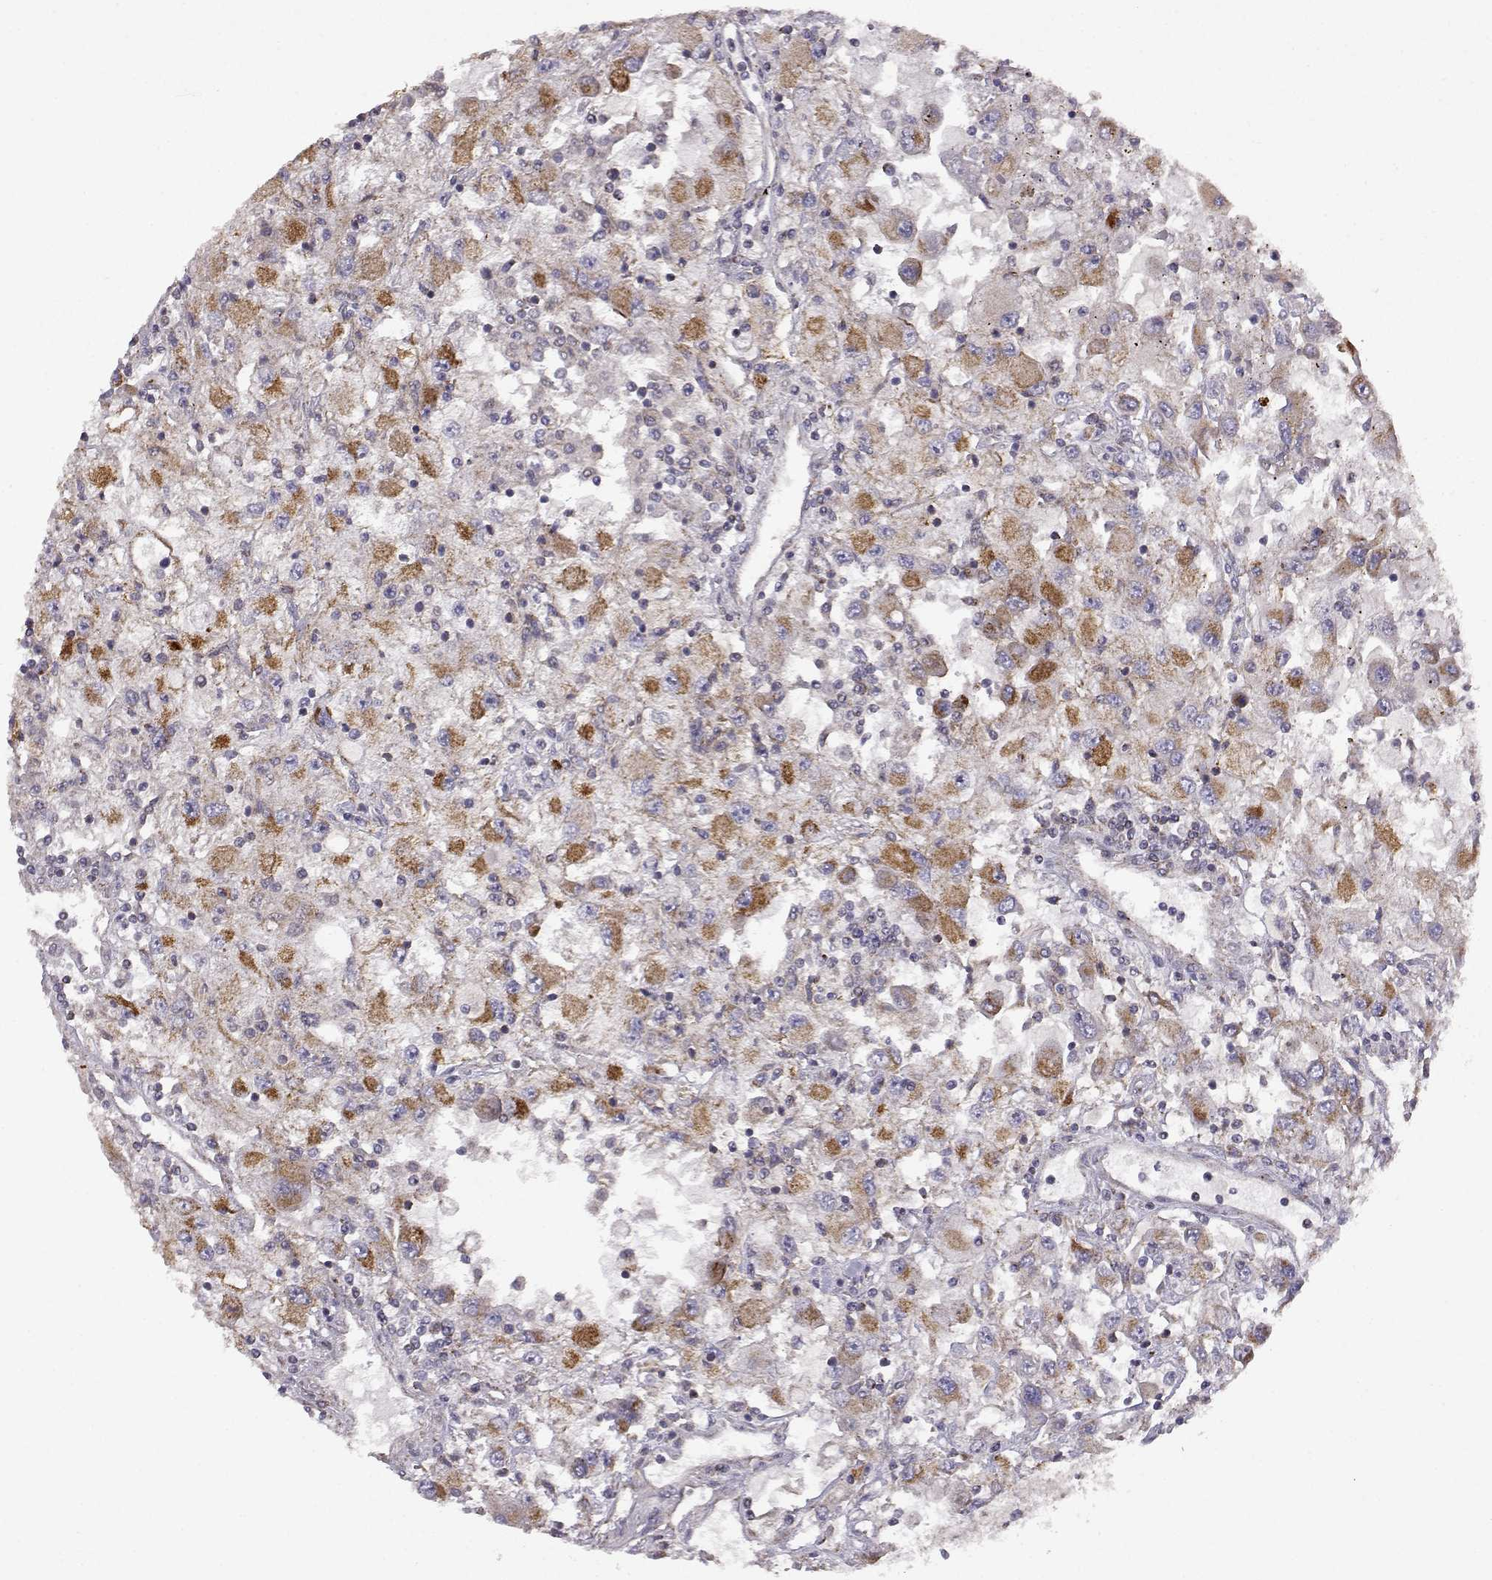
{"staining": {"intensity": "moderate", "quantity": "<25%", "location": "cytoplasmic/membranous"}, "tissue": "renal cancer", "cell_type": "Tumor cells", "image_type": "cancer", "snomed": [{"axis": "morphology", "description": "Adenocarcinoma, NOS"}, {"axis": "topography", "description": "Kidney"}], "caption": "Immunohistochemical staining of renal cancer (adenocarcinoma) displays moderate cytoplasmic/membranous protein expression in approximately <25% of tumor cells.", "gene": "DDC", "patient": {"sex": "female", "age": 67}}